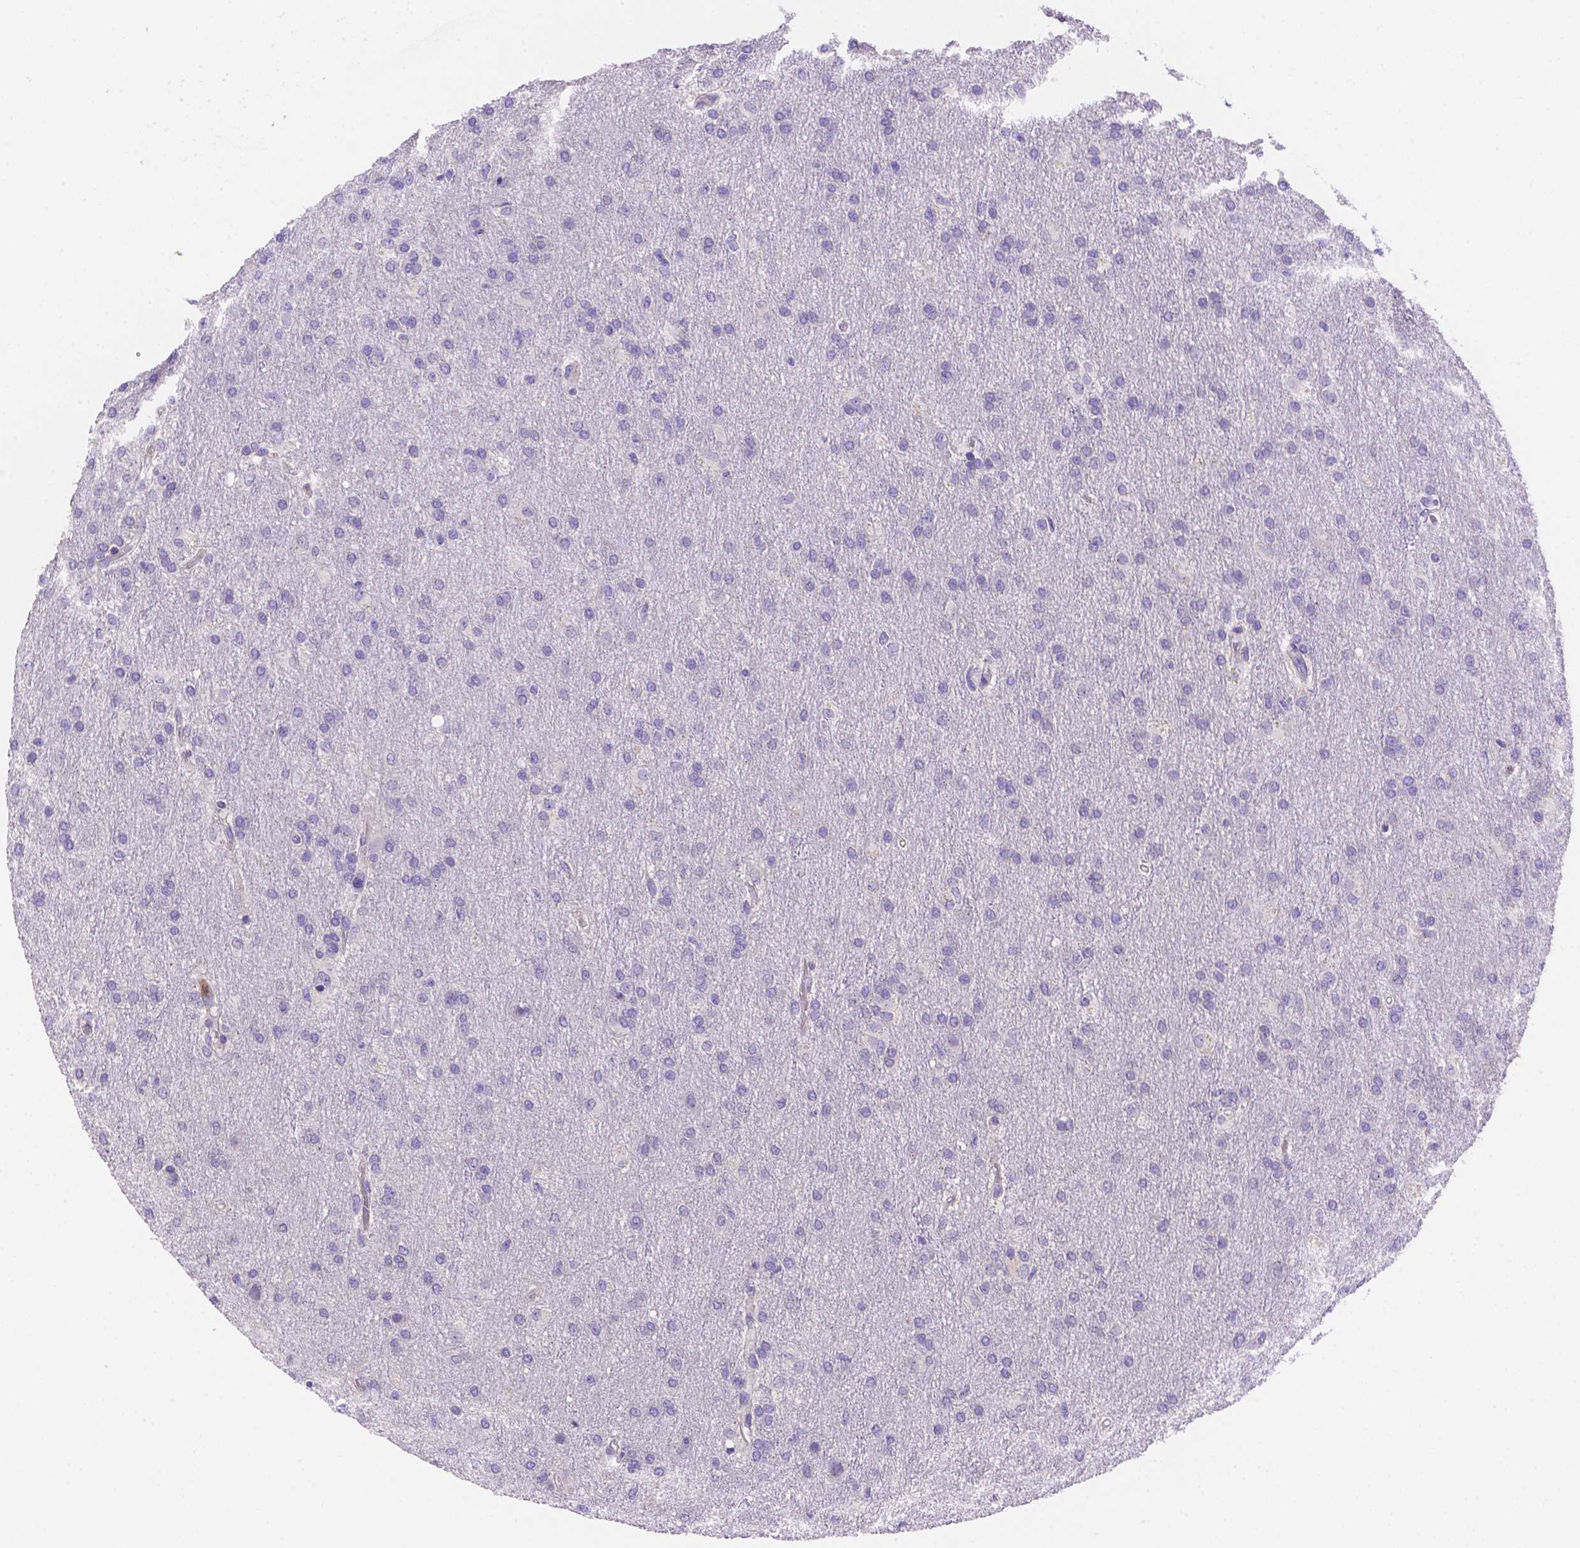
{"staining": {"intensity": "negative", "quantity": "none", "location": "none"}, "tissue": "glioma", "cell_type": "Tumor cells", "image_type": "cancer", "snomed": [{"axis": "morphology", "description": "Glioma, malignant, High grade"}, {"axis": "topography", "description": "Brain"}], "caption": "Glioma stained for a protein using immunohistochemistry reveals no positivity tumor cells.", "gene": "NXPE2", "patient": {"sex": "male", "age": 68}}